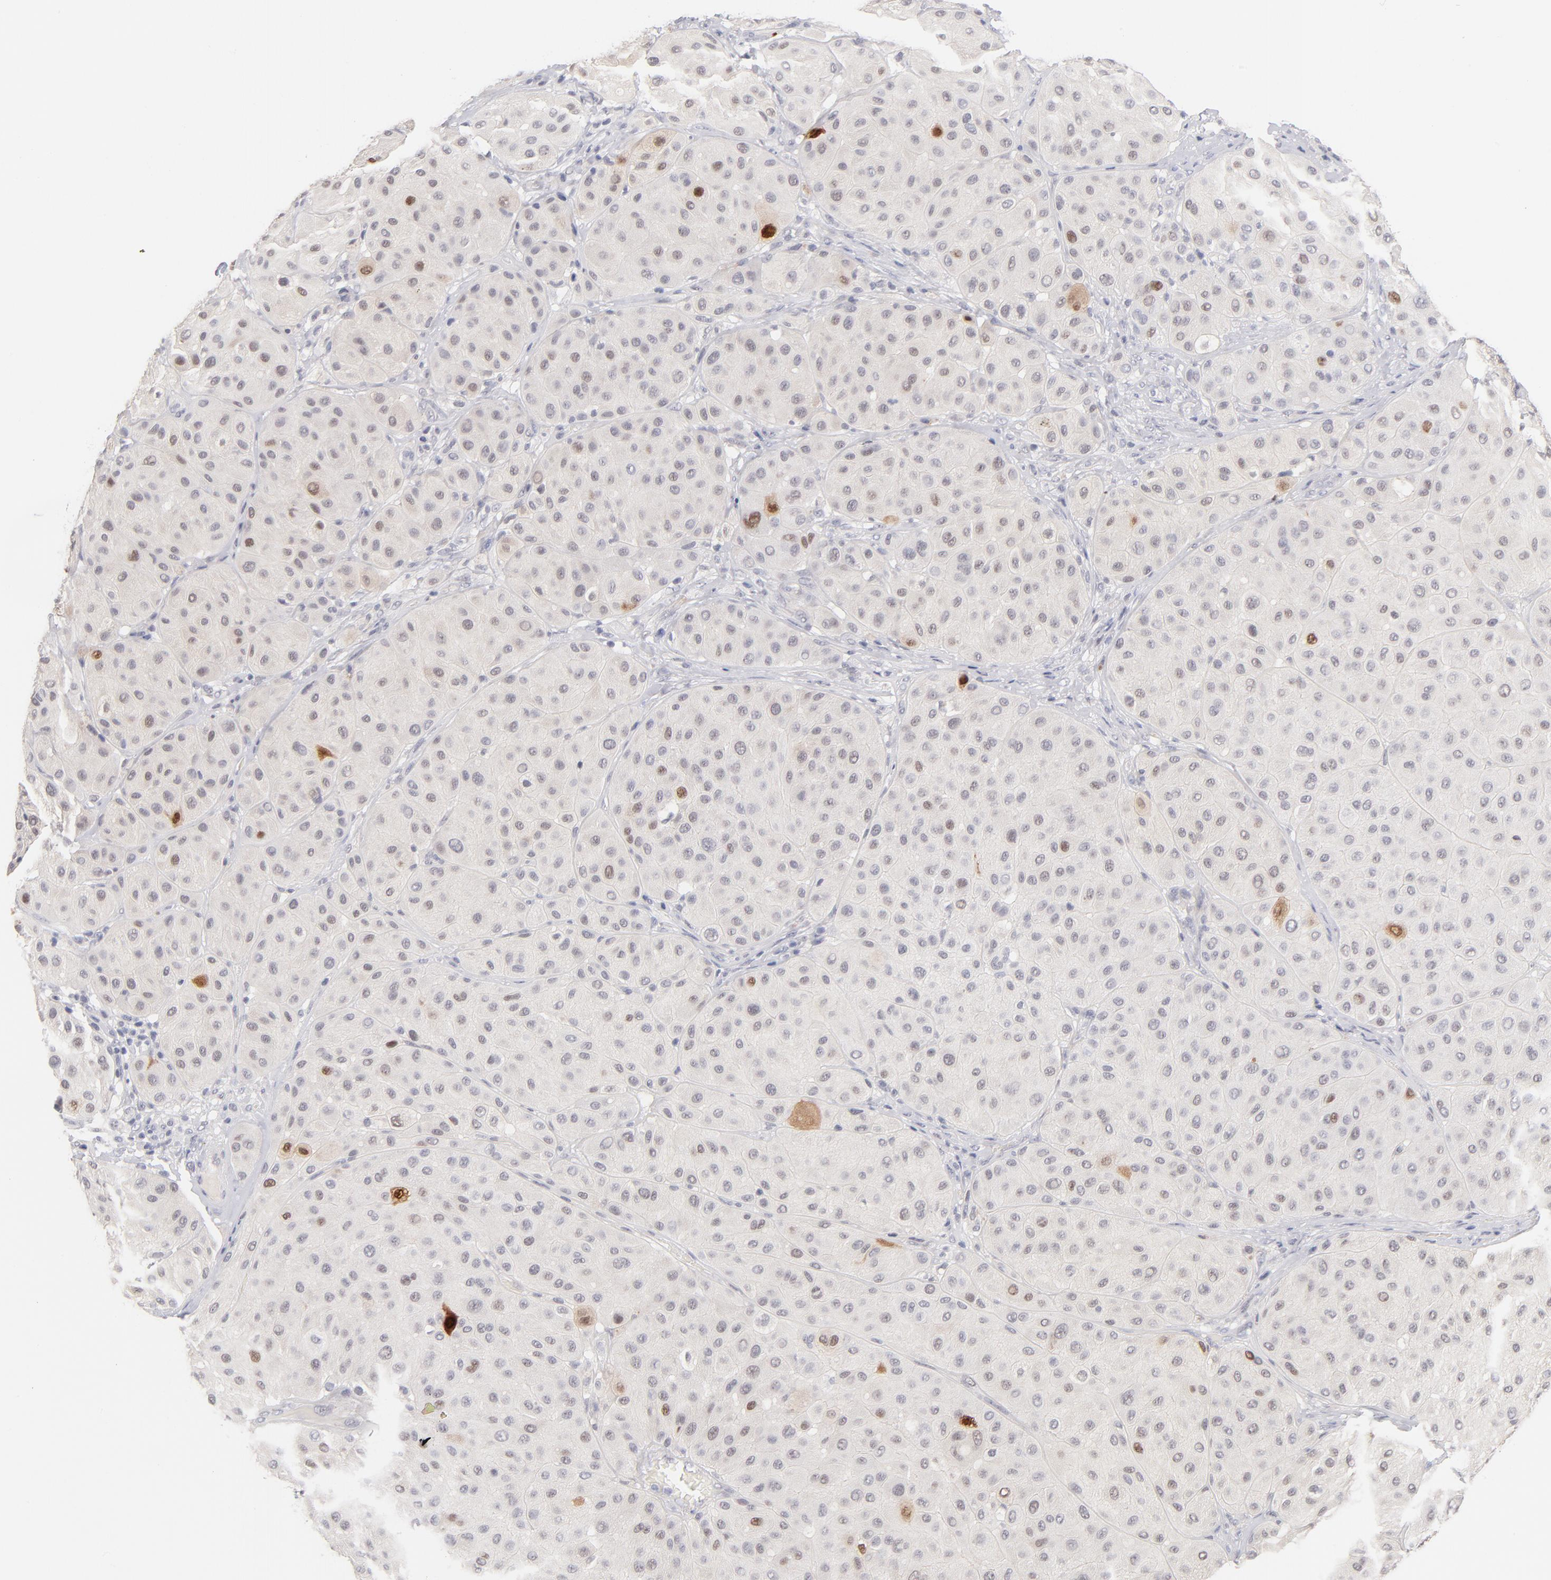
{"staining": {"intensity": "moderate", "quantity": "<25%", "location": "nuclear"}, "tissue": "melanoma", "cell_type": "Tumor cells", "image_type": "cancer", "snomed": [{"axis": "morphology", "description": "Normal tissue, NOS"}, {"axis": "morphology", "description": "Malignant melanoma, Metastatic site"}, {"axis": "topography", "description": "Skin"}], "caption": "Malignant melanoma (metastatic site) was stained to show a protein in brown. There is low levels of moderate nuclear positivity in about <25% of tumor cells.", "gene": "PARP1", "patient": {"sex": "male", "age": 41}}